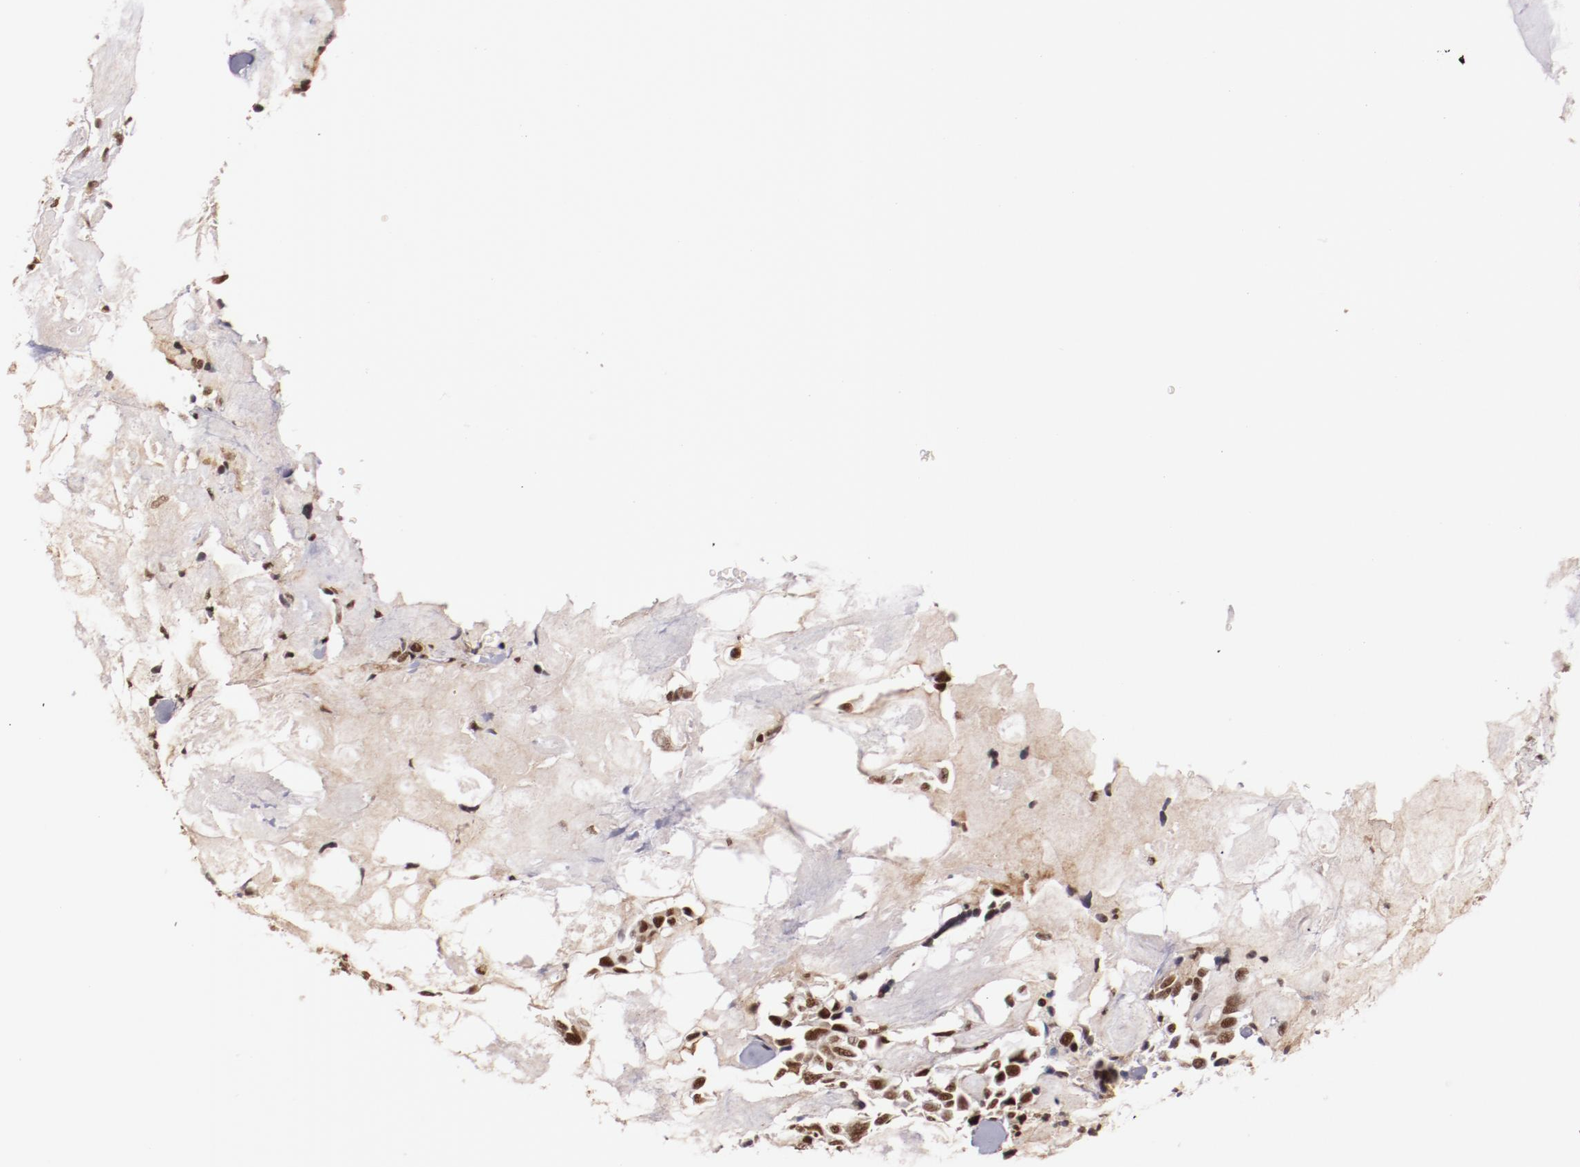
{"staining": {"intensity": "moderate", "quantity": ">75%", "location": "nuclear"}, "tissue": "thyroid cancer", "cell_type": "Tumor cells", "image_type": "cancer", "snomed": [{"axis": "morphology", "description": "Carcinoma, NOS"}, {"axis": "morphology", "description": "Carcinoid, malignant, NOS"}, {"axis": "topography", "description": "Thyroid gland"}], "caption": "Protein staining of thyroid cancer tissue demonstrates moderate nuclear expression in about >75% of tumor cells.", "gene": "STAG2", "patient": {"sex": "male", "age": 33}}